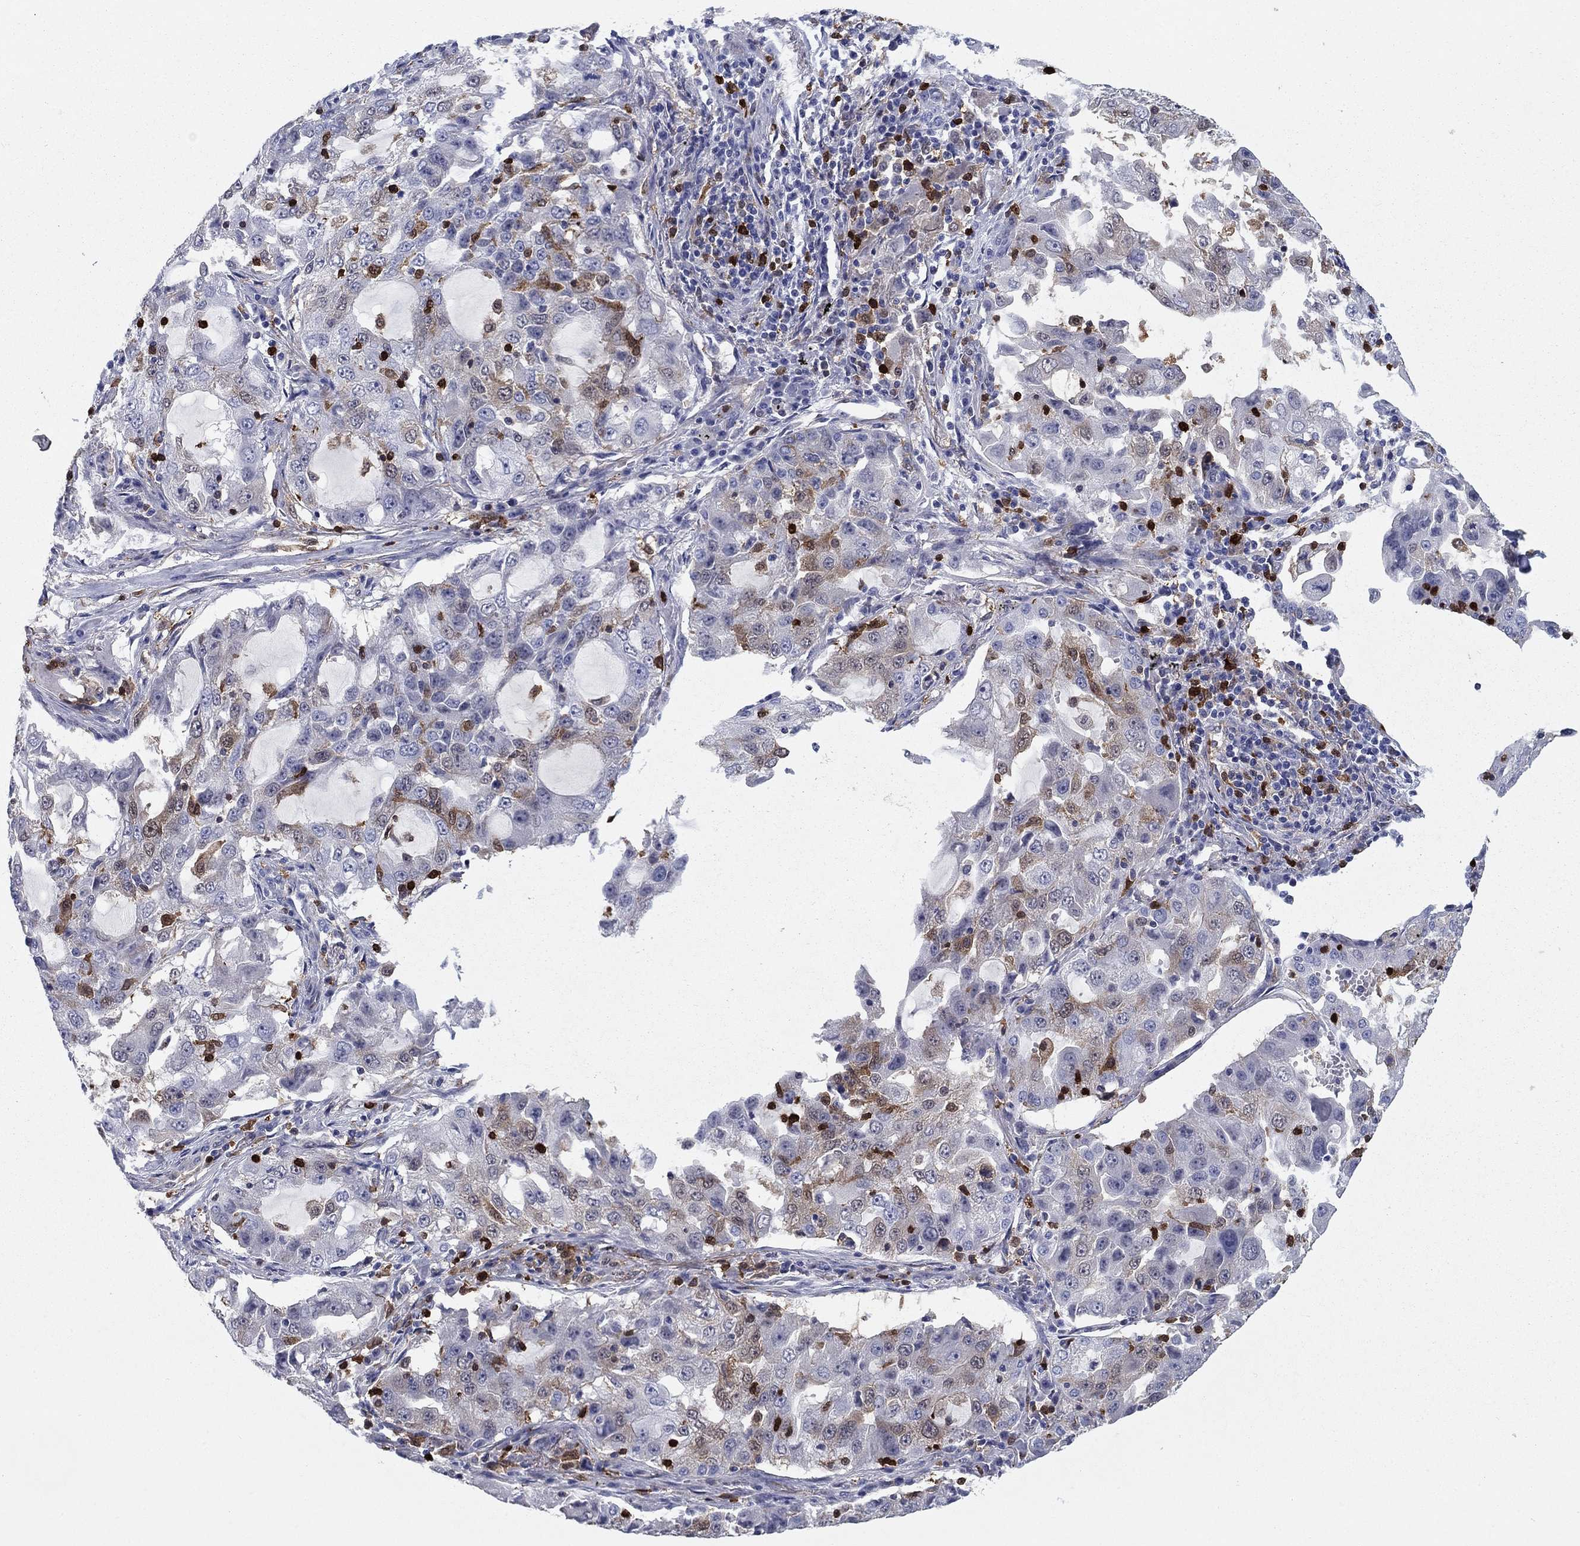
{"staining": {"intensity": "moderate", "quantity": "<25%", "location": "cytoplasmic/membranous"}, "tissue": "lung cancer", "cell_type": "Tumor cells", "image_type": "cancer", "snomed": [{"axis": "morphology", "description": "Adenocarcinoma, NOS"}, {"axis": "topography", "description": "Lung"}], "caption": "Lung cancer (adenocarcinoma) stained with a brown dye displays moderate cytoplasmic/membranous positive staining in approximately <25% of tumor cells.", "gene": "STMN1", "patient": {"sex": "female", "age": 61}}